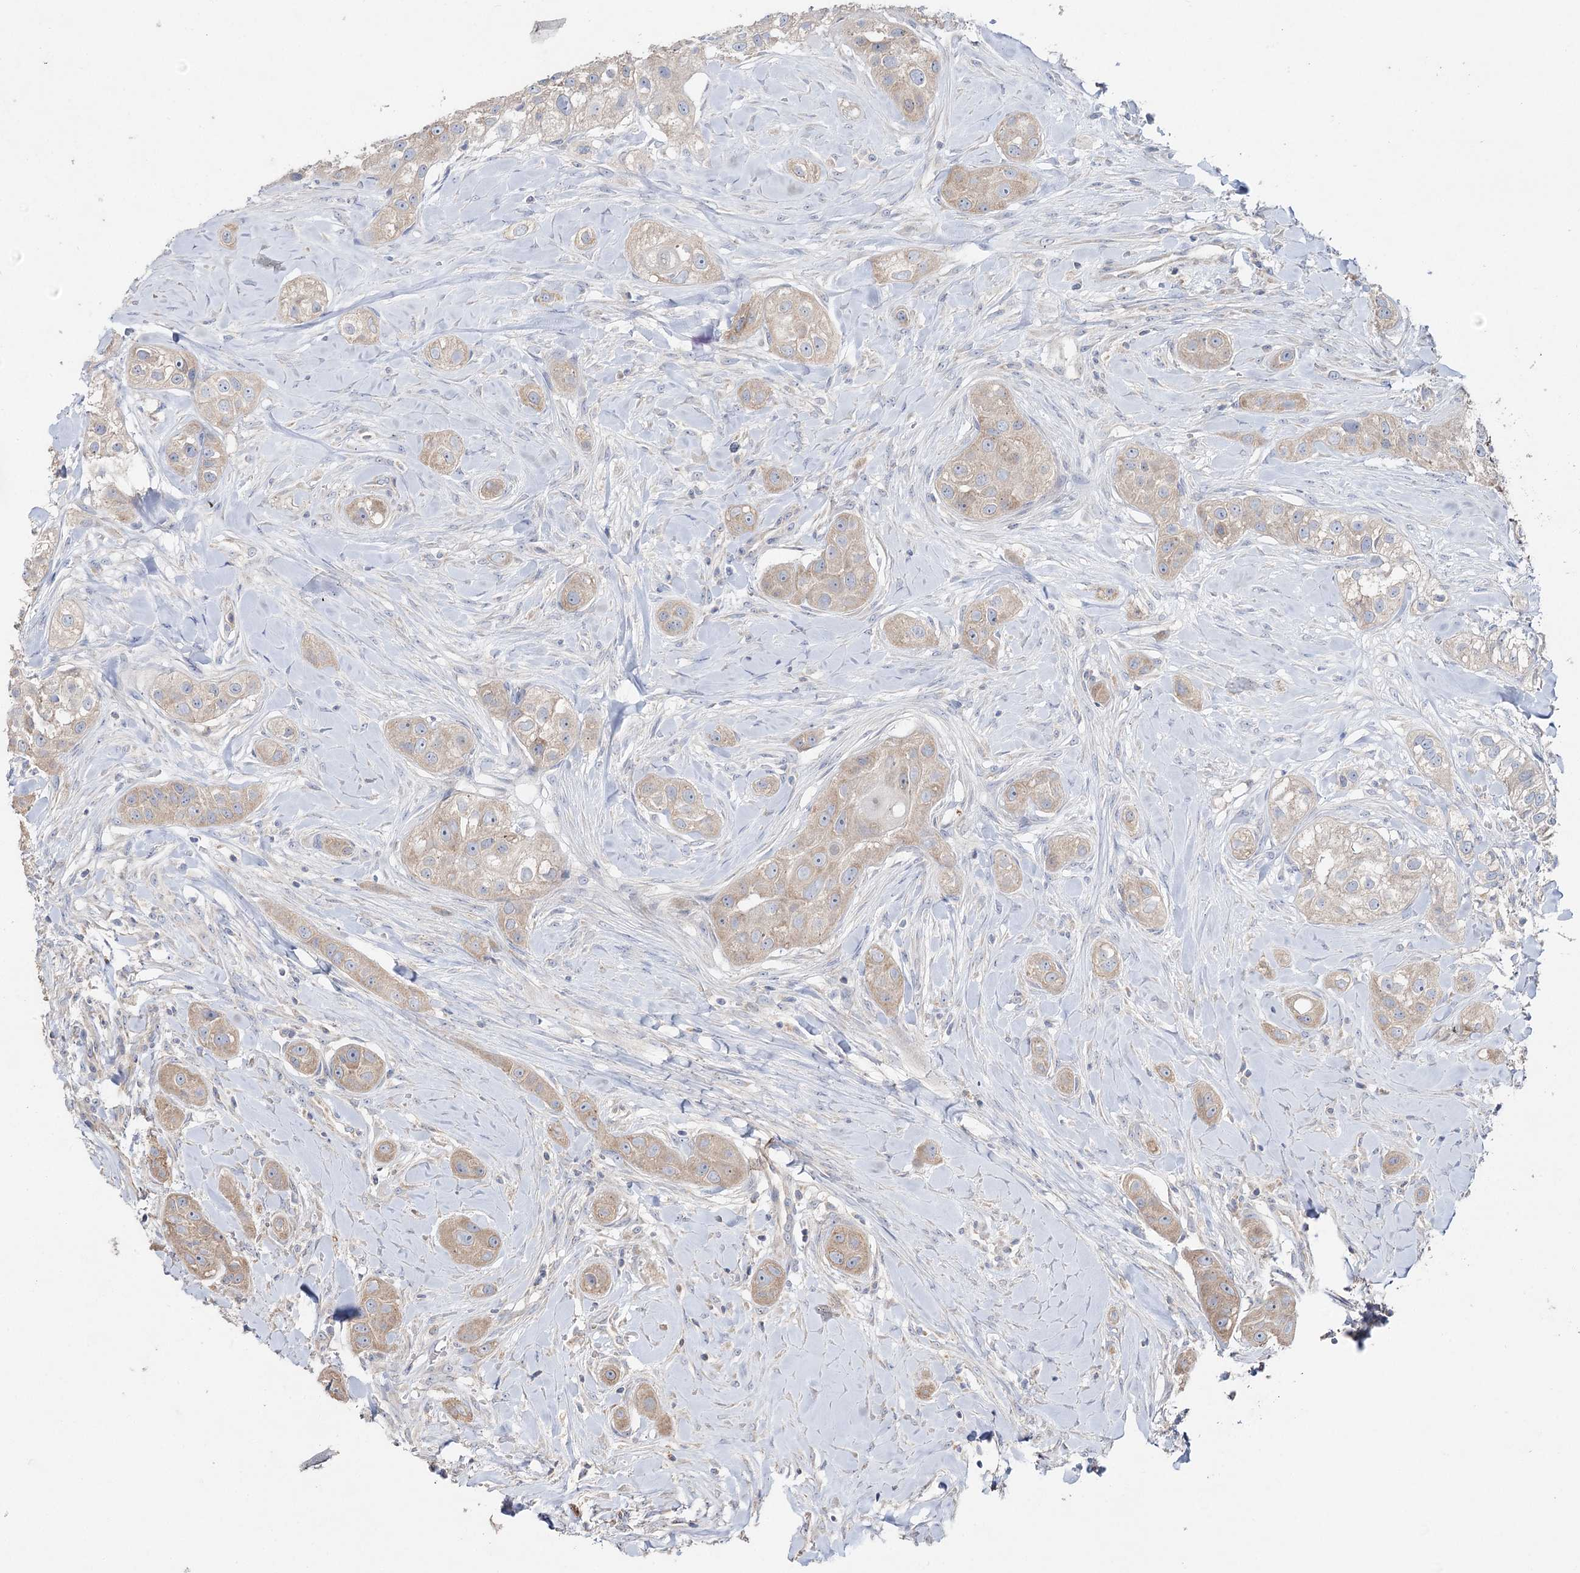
{"staining": {"intensity": "weak", "quantity": ">75%", "location": "cytoplasmic/membranous"}, "tissue": "head and neck cancer", "cell_type": "Tumor cells", "image_type": "cancer", "snomed": [{"axis": "morphology", "description": "Normal tissue, NOS"}, {"axis": "morphology", "description": "Squamous cell carcinoma, NOS"}, {"axis": "topography", "description": "Skeletal muscle"}, {"axis": "topography", "description": "Head-Neck"}], "caption": "Immunohistochemical staining of human head and neck squamous cell carcinoma shows weak cytoplasmic/membranous protein positivity in about >75% of tumor cells.", "gene": "TMEM187", "patient": {"sex": "male", "age": 51}}